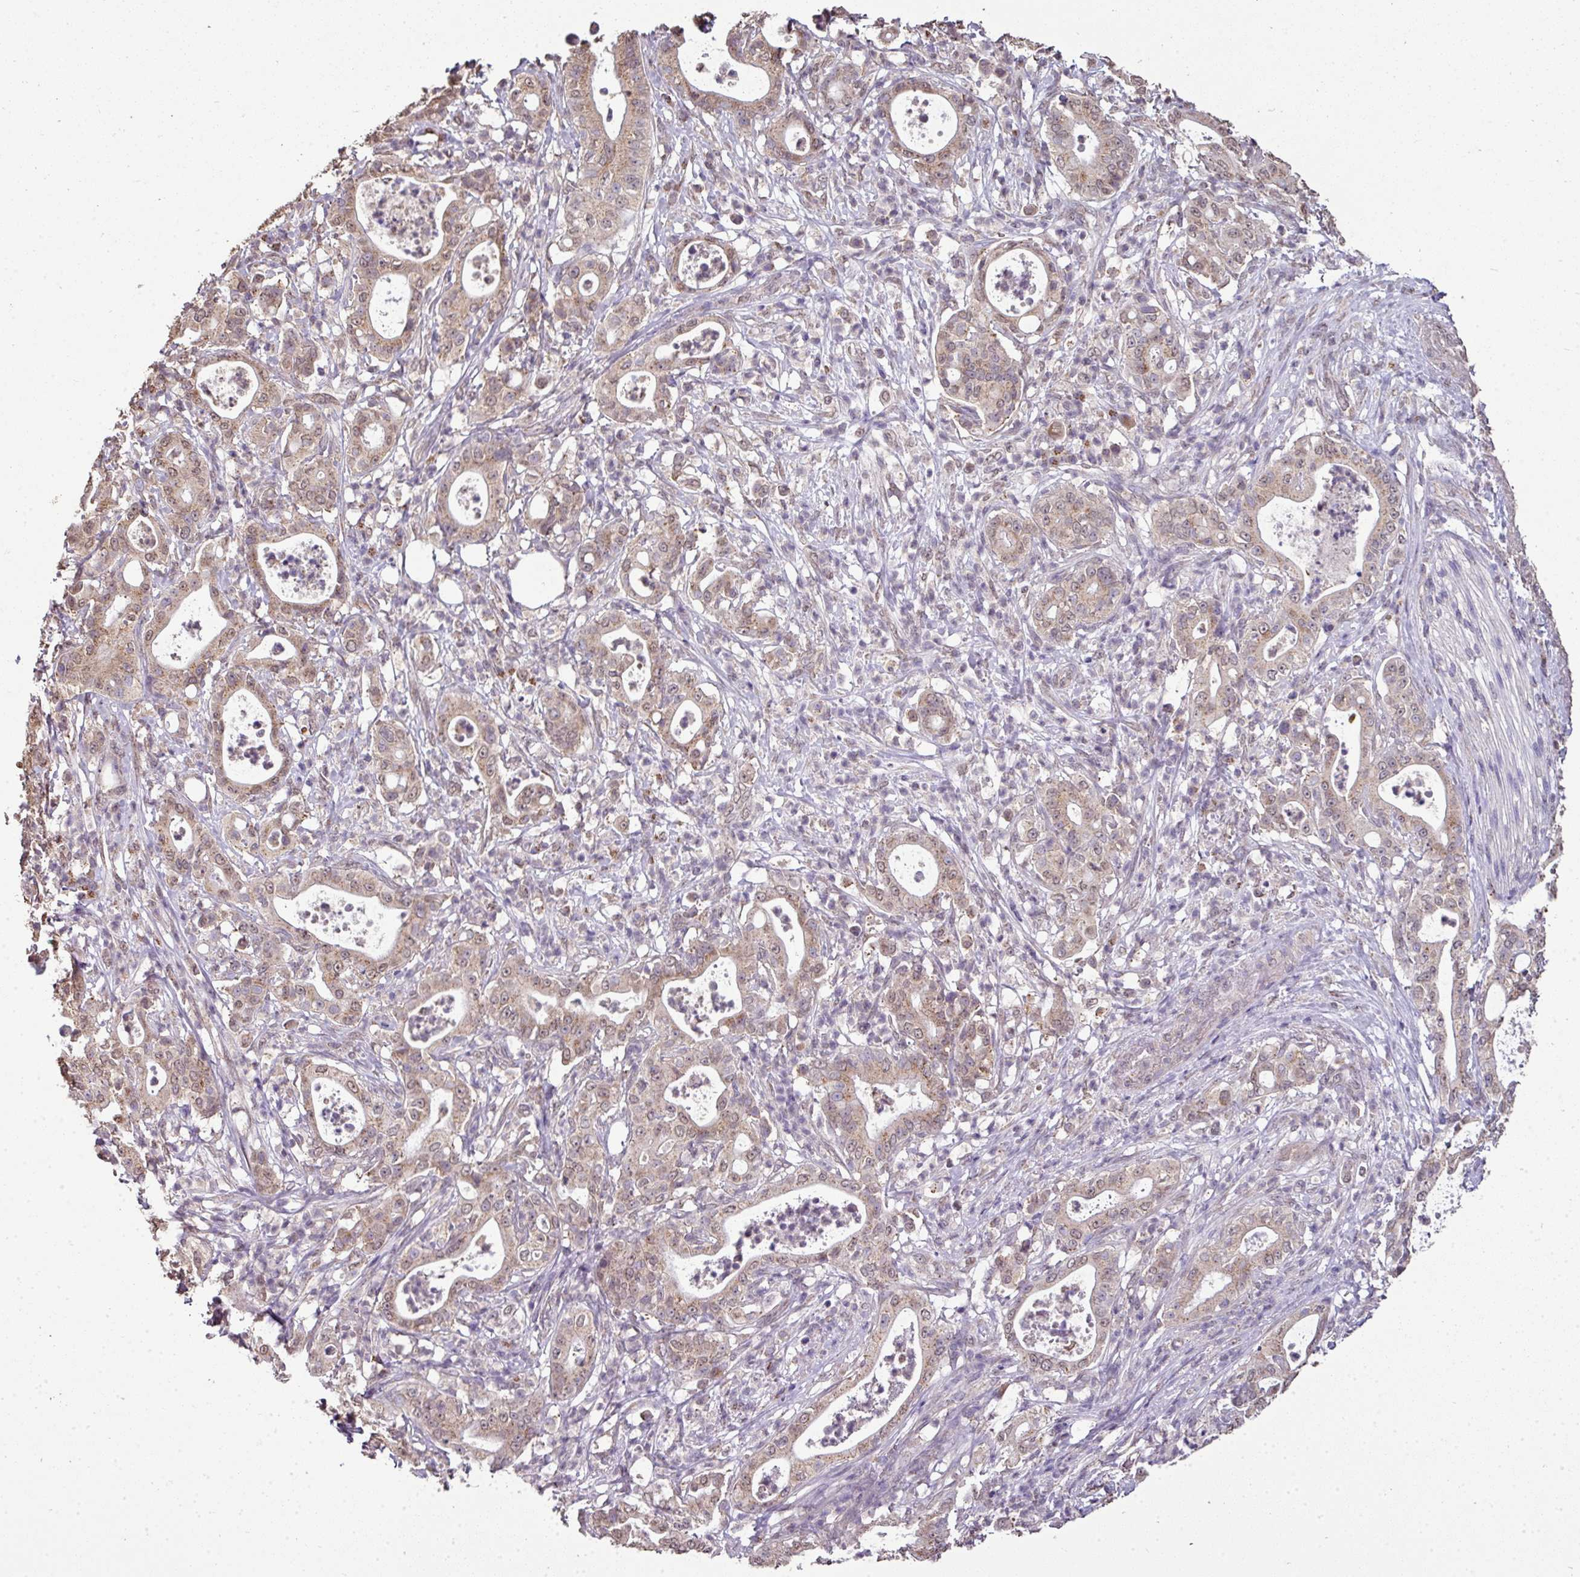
{"staining": {"intensity": "weak", "quantity": ">75%", "location": "cytoplasmic/membranous,nuclear"}, "tissue": "pancreatic cancer", "cell_type": "Tumor cells", "image_type": "cancer", "snomed": [{"axis": "morphology", "description": "Adenocarcinoma, NOS"}, {"axis": "topography", "description": "Pancreas"}], "caption": "This photomicrograph demonstrates immunohistochemistry staining of human pancreatic cancer, with low weak cytoplasmic/membranous and nuclear positivity in approximately >75% of tumor cells.", "gene": "JPH2", "patient": {"sex": "male", "age": 71}}